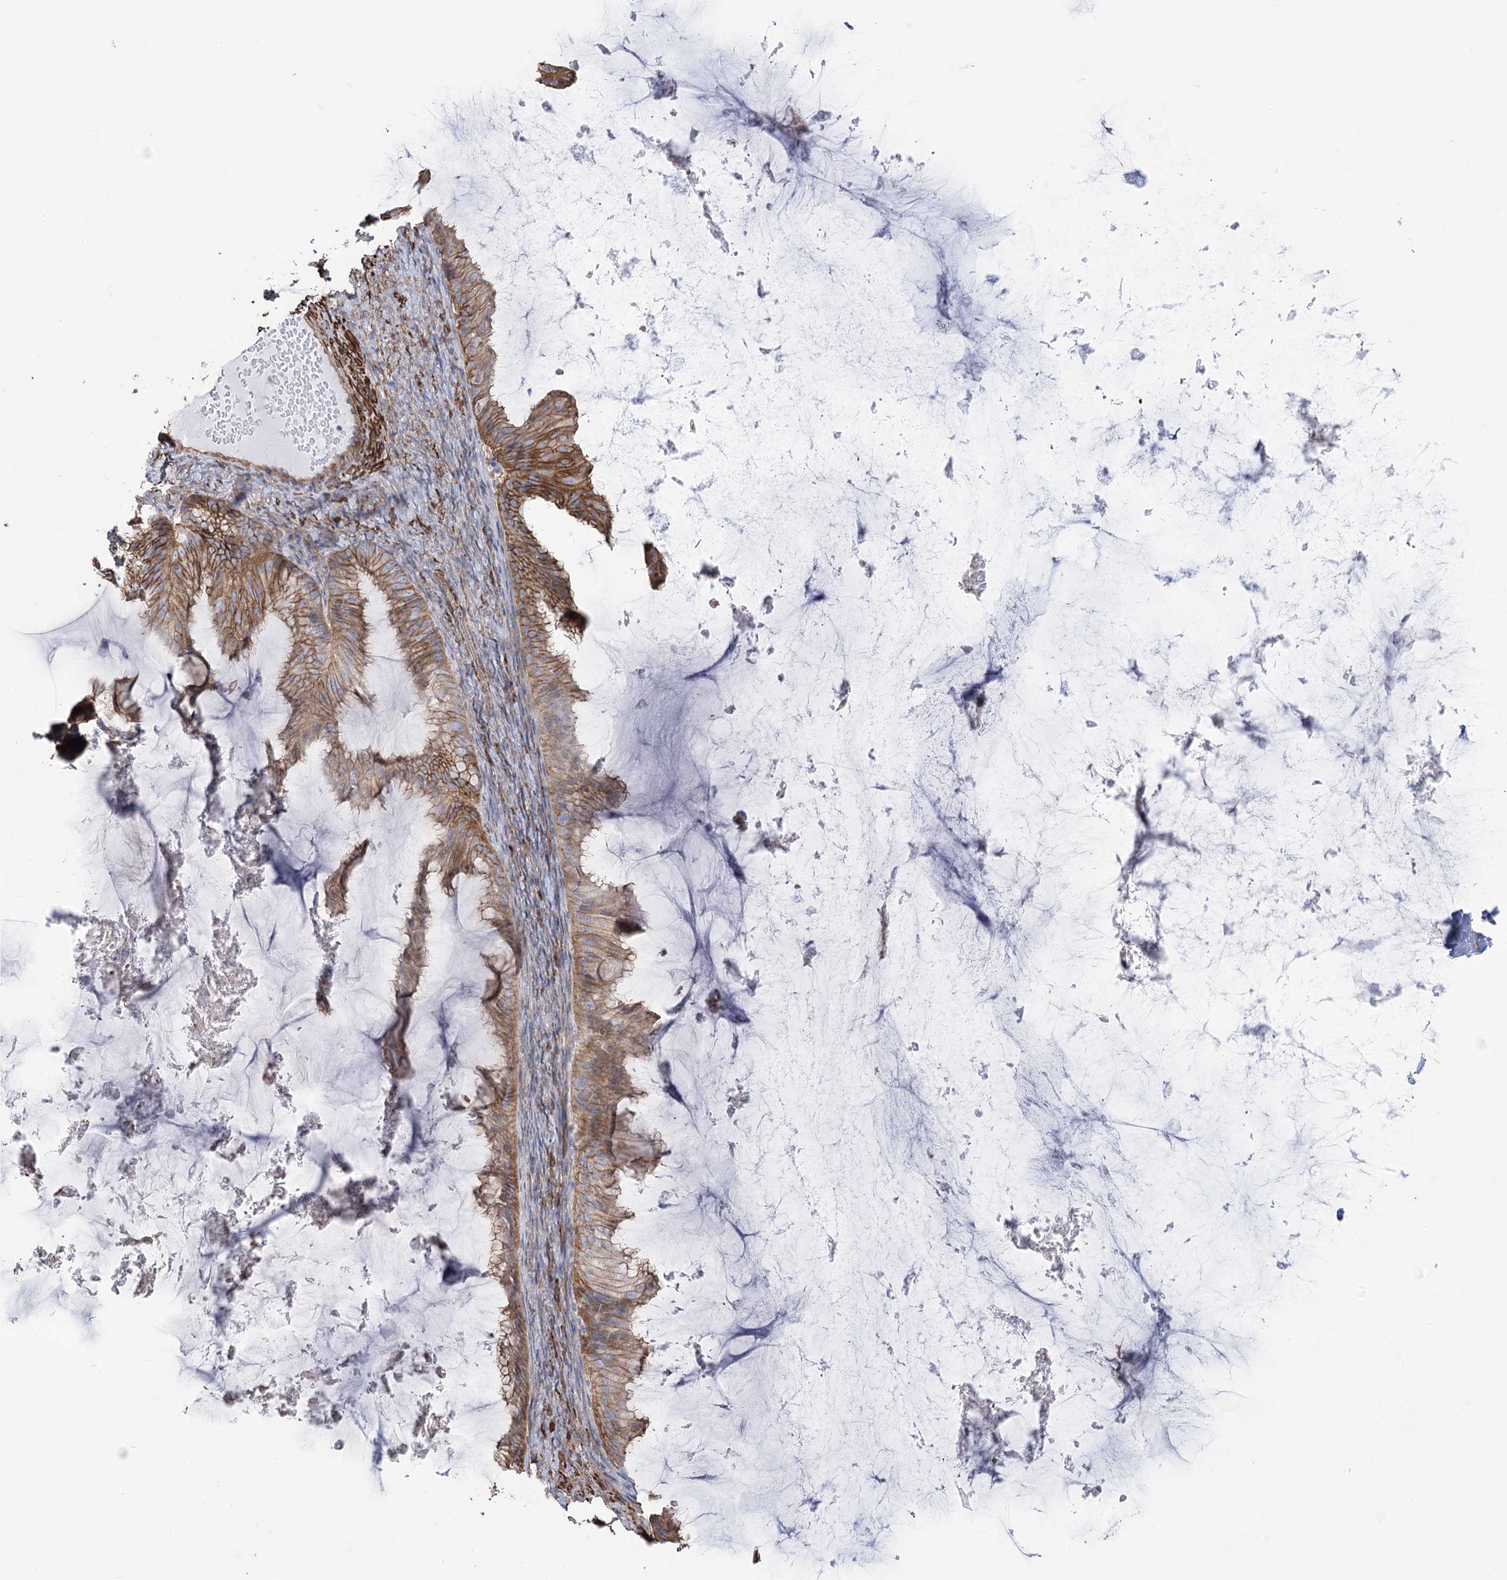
{"staining": {"intensity": "moderate", "quantity": ">75%", "location": "cytoplasmic/membranous"}, "tissue": "ovarian cancer", "cell_type": "Tumor cells", "image_type": "cancer", "snomed": [{"axis": "morphology", "description": "Cystadenocarcinoma, mucinous, NOS"}, {"axis": "topography", "description": "Ovary"}], "caption": "Ovarian cancer stained with DAB (3,3'-diaminobenzidine) immunohistochemistry (IHC) reveals medium levels of moderate cytoplasmic/membranous expression in approximately >75% of tumor cells. The staining is performed using DAB brown chromogen to label protein expression. The nuclei are counter-stained blue using hematoxylin.", "gene": "PLEKHA5", "patient": {"sex": "female", "age": 61}}